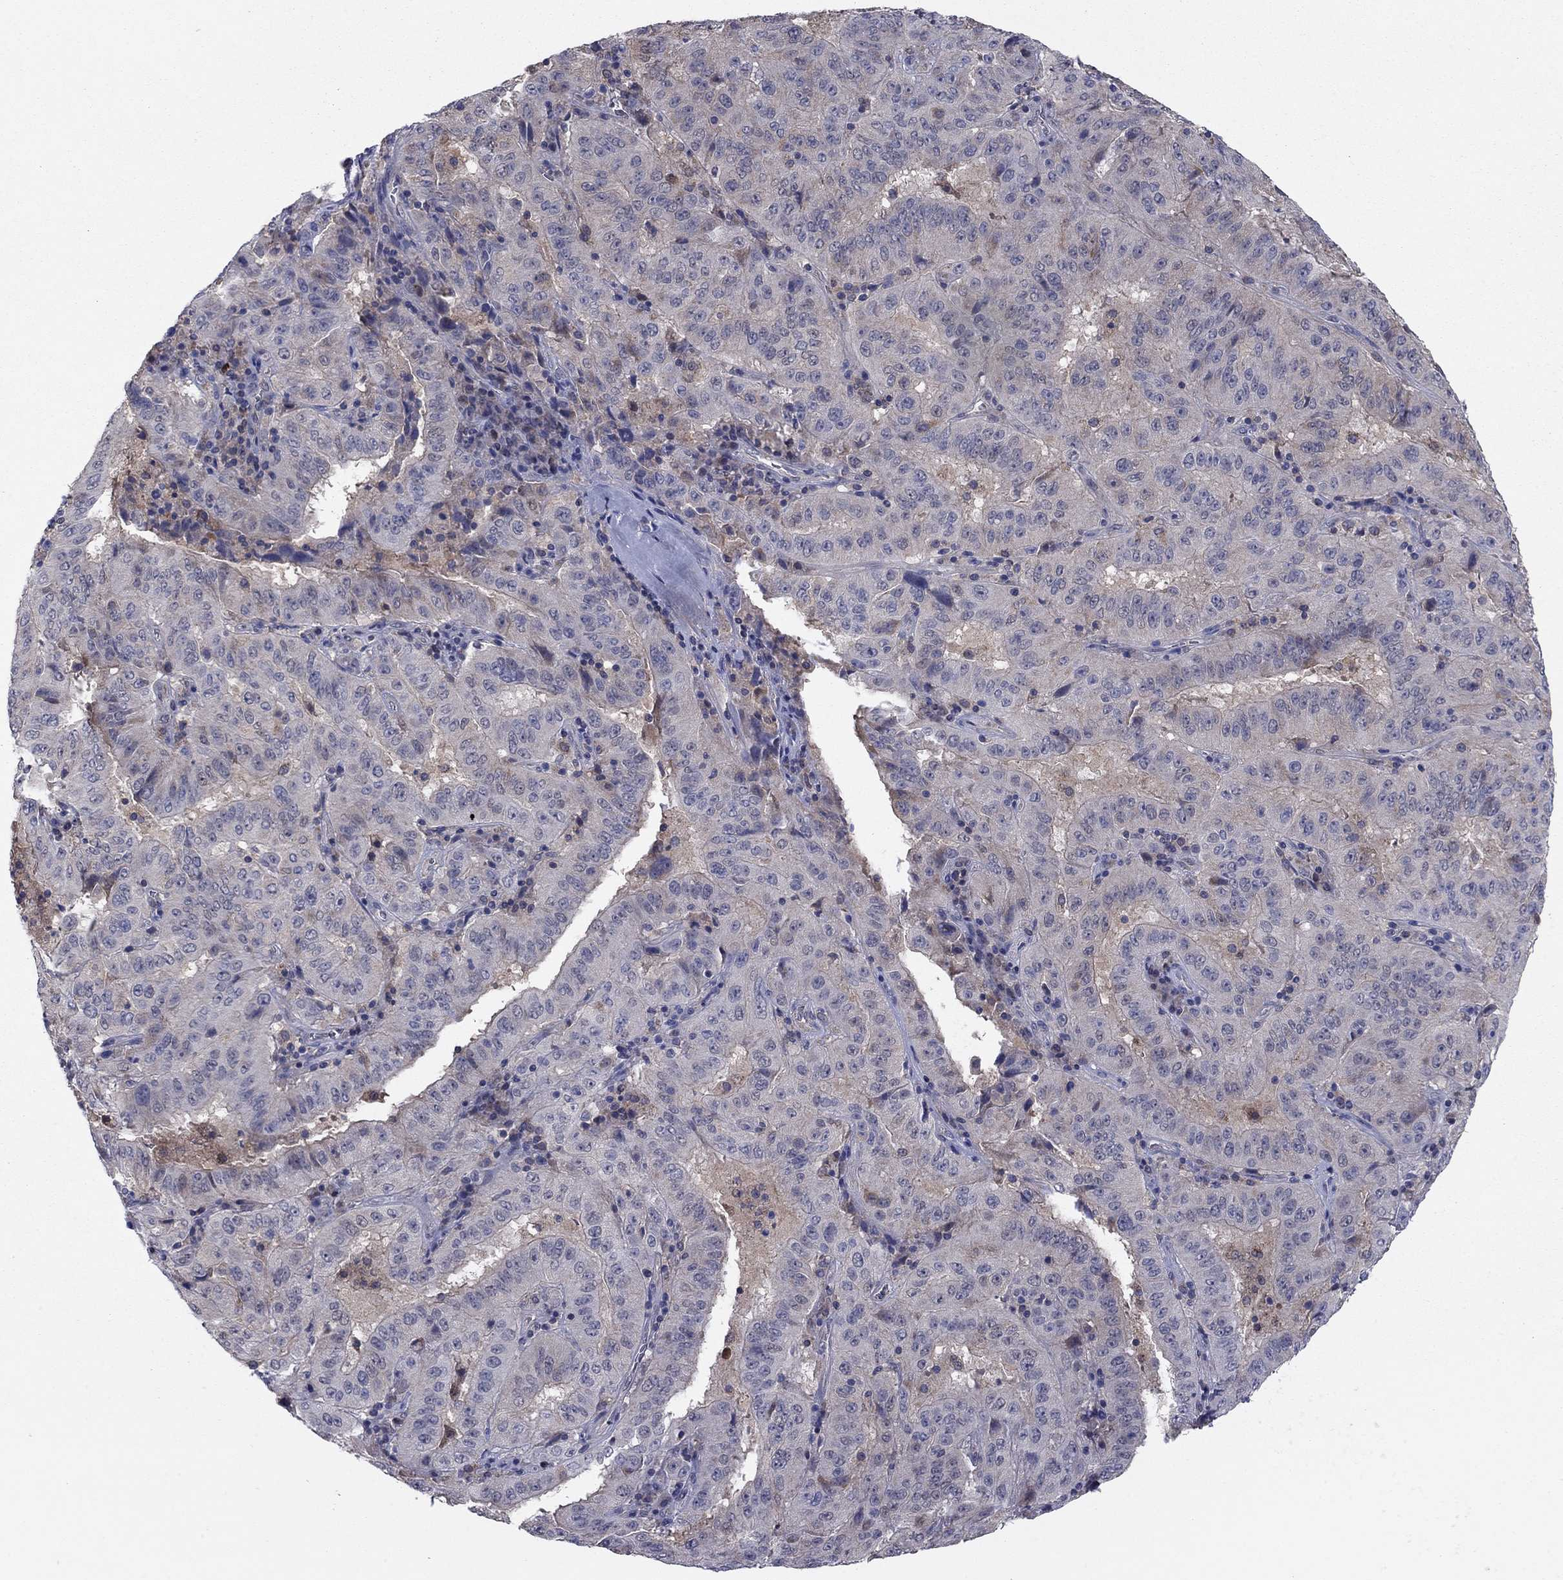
{"staining": {"intensity": "weak", "quantity": "<25%", "location": "cytoplasmic/membranous"}, "tissue": "pancreatic cancer", "cell_type": "Tumor cells", "image_type": "cancer", "snomed": [{"axis": "morphology", "description": "Adenocarcinoma, NOS"}, {"axis": "topography", "description": "Pancreas"}], "caption": "Immunohistochemical staining of human pancreatic cancer (adenocarcinoma) shows no significant staining in tumor cells.", "gene": "GRHPR", "patient": {"sex": "male", "age": 63}}